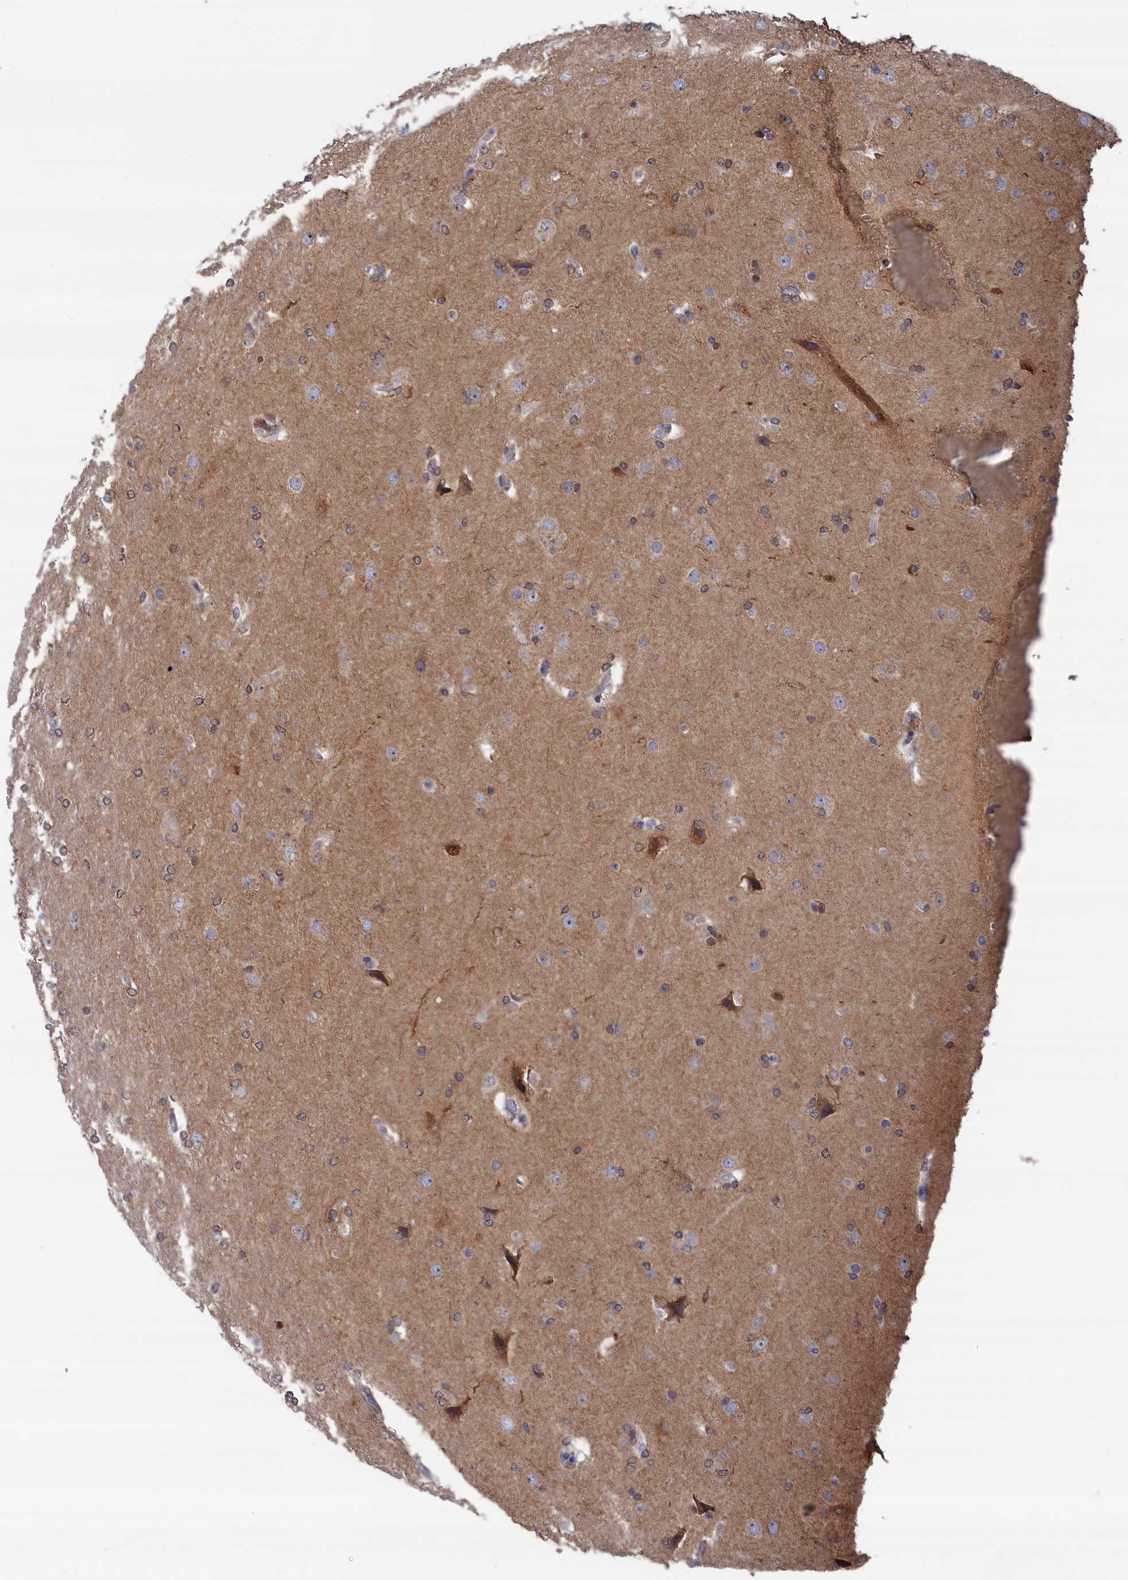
{"staining": {"intensity": "moderate", "quantity": "<25%", "location": "cytoplasmic/membranous"}, "tissue": "glioma", "cell_type": "Tumor cells", "image_type": "cancer", "snomed": [{"axis": "morphology", "description": "Glioma, malignant, High grade"}, {"axis": "topography", "description": "Brain"}], "caption": "Tumor cells exhibit low levels of moderate cytoplasmic/membranous positivity in about <25% of cells in human malignant high-grade glioma. (Stains: DAB in brown, nuclei in blue, Microscopy: brightfield microscopy at high magnification).", "gene": "IRX1", "patient": {"sex": "male", "age": 72}}